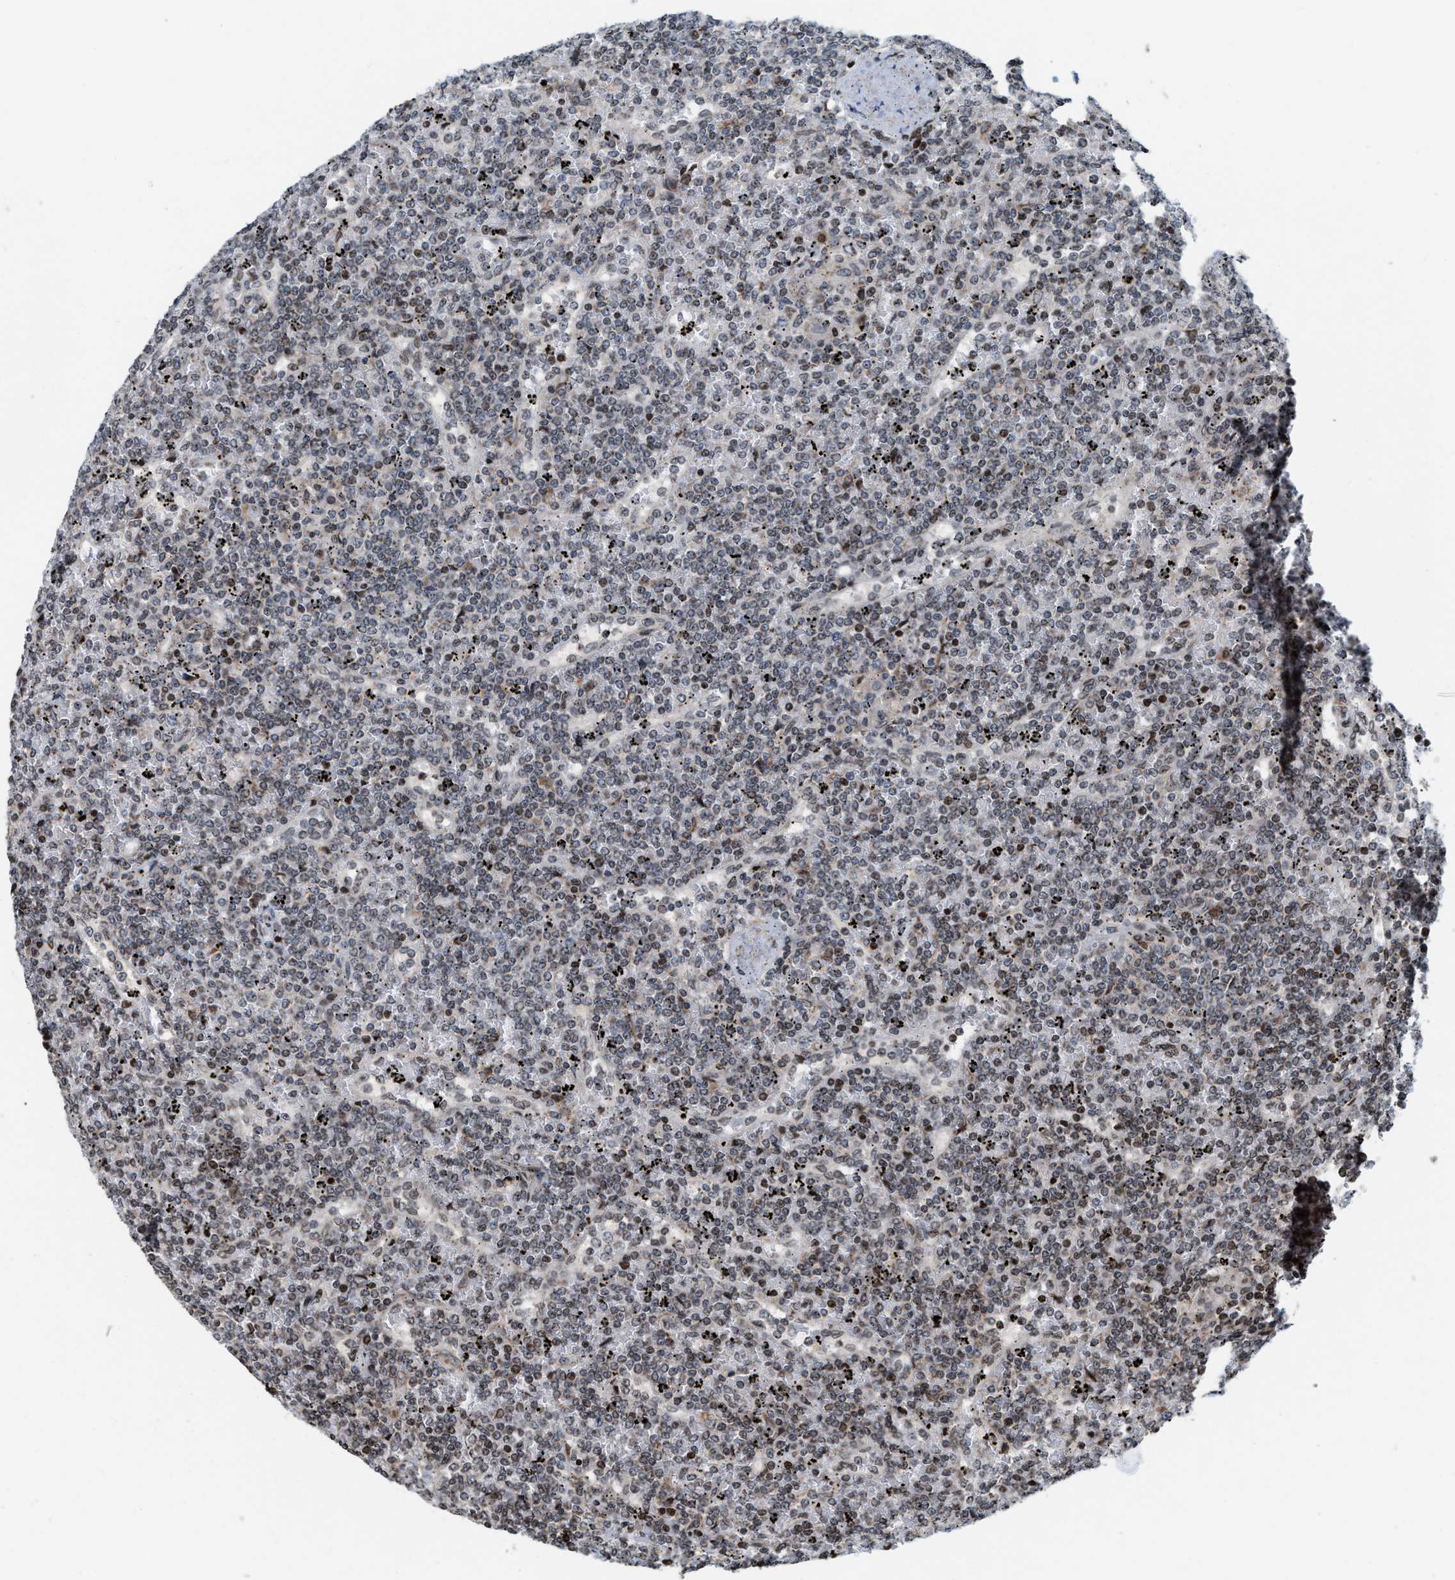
{"staining": {"intensity": "weak", "quantity": "<25%", "location": "nuclear"}, "tissue": "lymphoma", "cell_type": "Tumor cells", "image_type": "cancer", "snomed": [{"axis": "morphology", "description": "Malignant lymphoma, non-Hodgkin's type, Low grade"}, {"axis": "topography", "description": "Spleen"}], "caption": "An image of human lymphoma is negative for staining in tumor cells.", "gene": "PDZD2", "patient": {"sex": "female", "age": 19}}